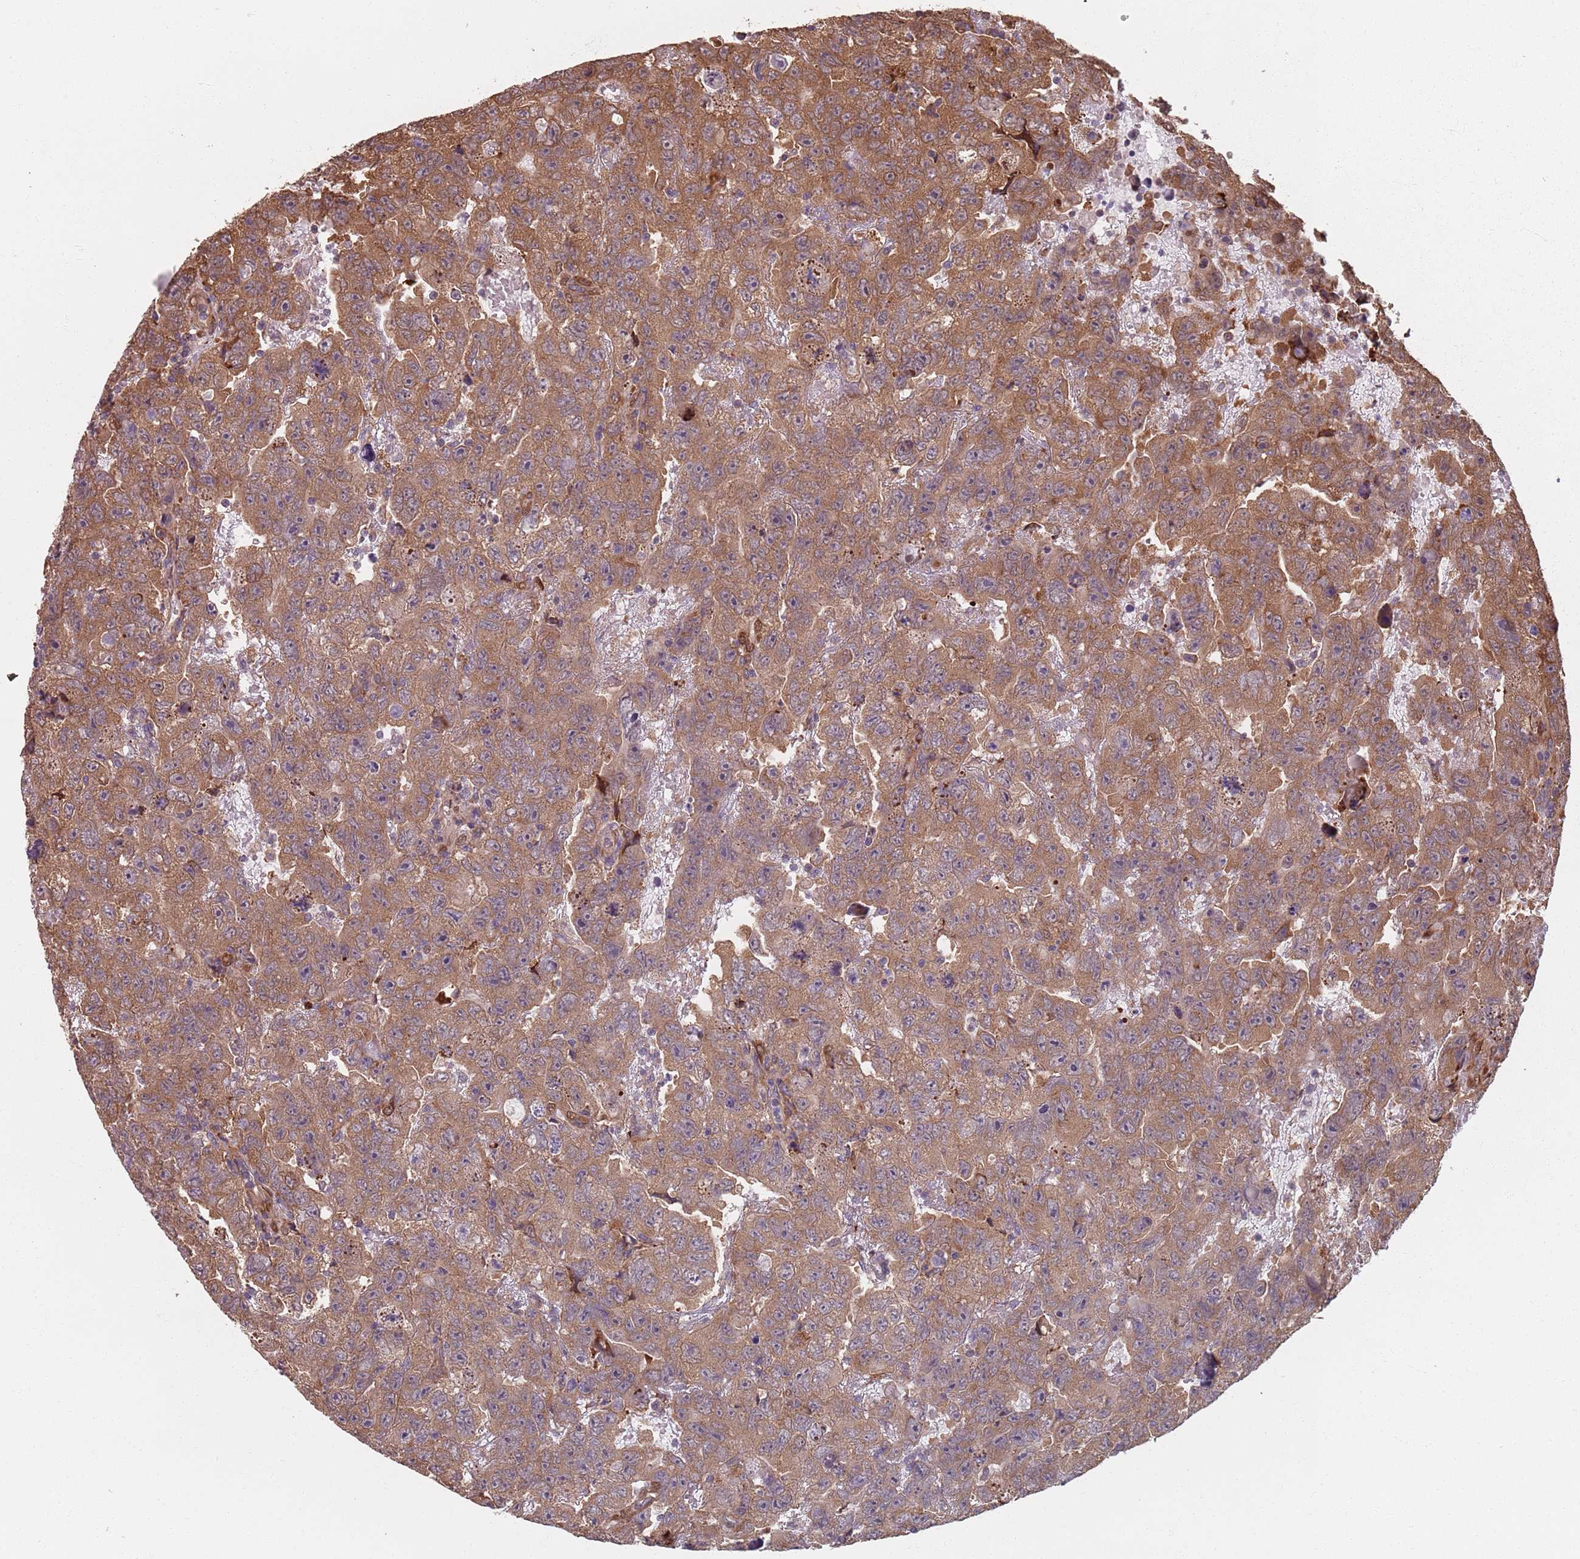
{"staining": {"intensity": "moderate", "quantity": ">75%", "location": "cytoplasmic/membranous"}, "tissue": "testis cancer", "cell_type": "Tumor cells", "image_type": "cancer", "snomed": [{"axis": "morphology", "description": "Carcinoma, Embryonal, NOS"}, {"axis": "topography", "description": "Testis"}], "caption": "Human testis cancer stained with a protein marker exhibits moderate staining in tumor cells.", "gene": "NOTCH3", "patient": {"sex": "male", "age": 45}}